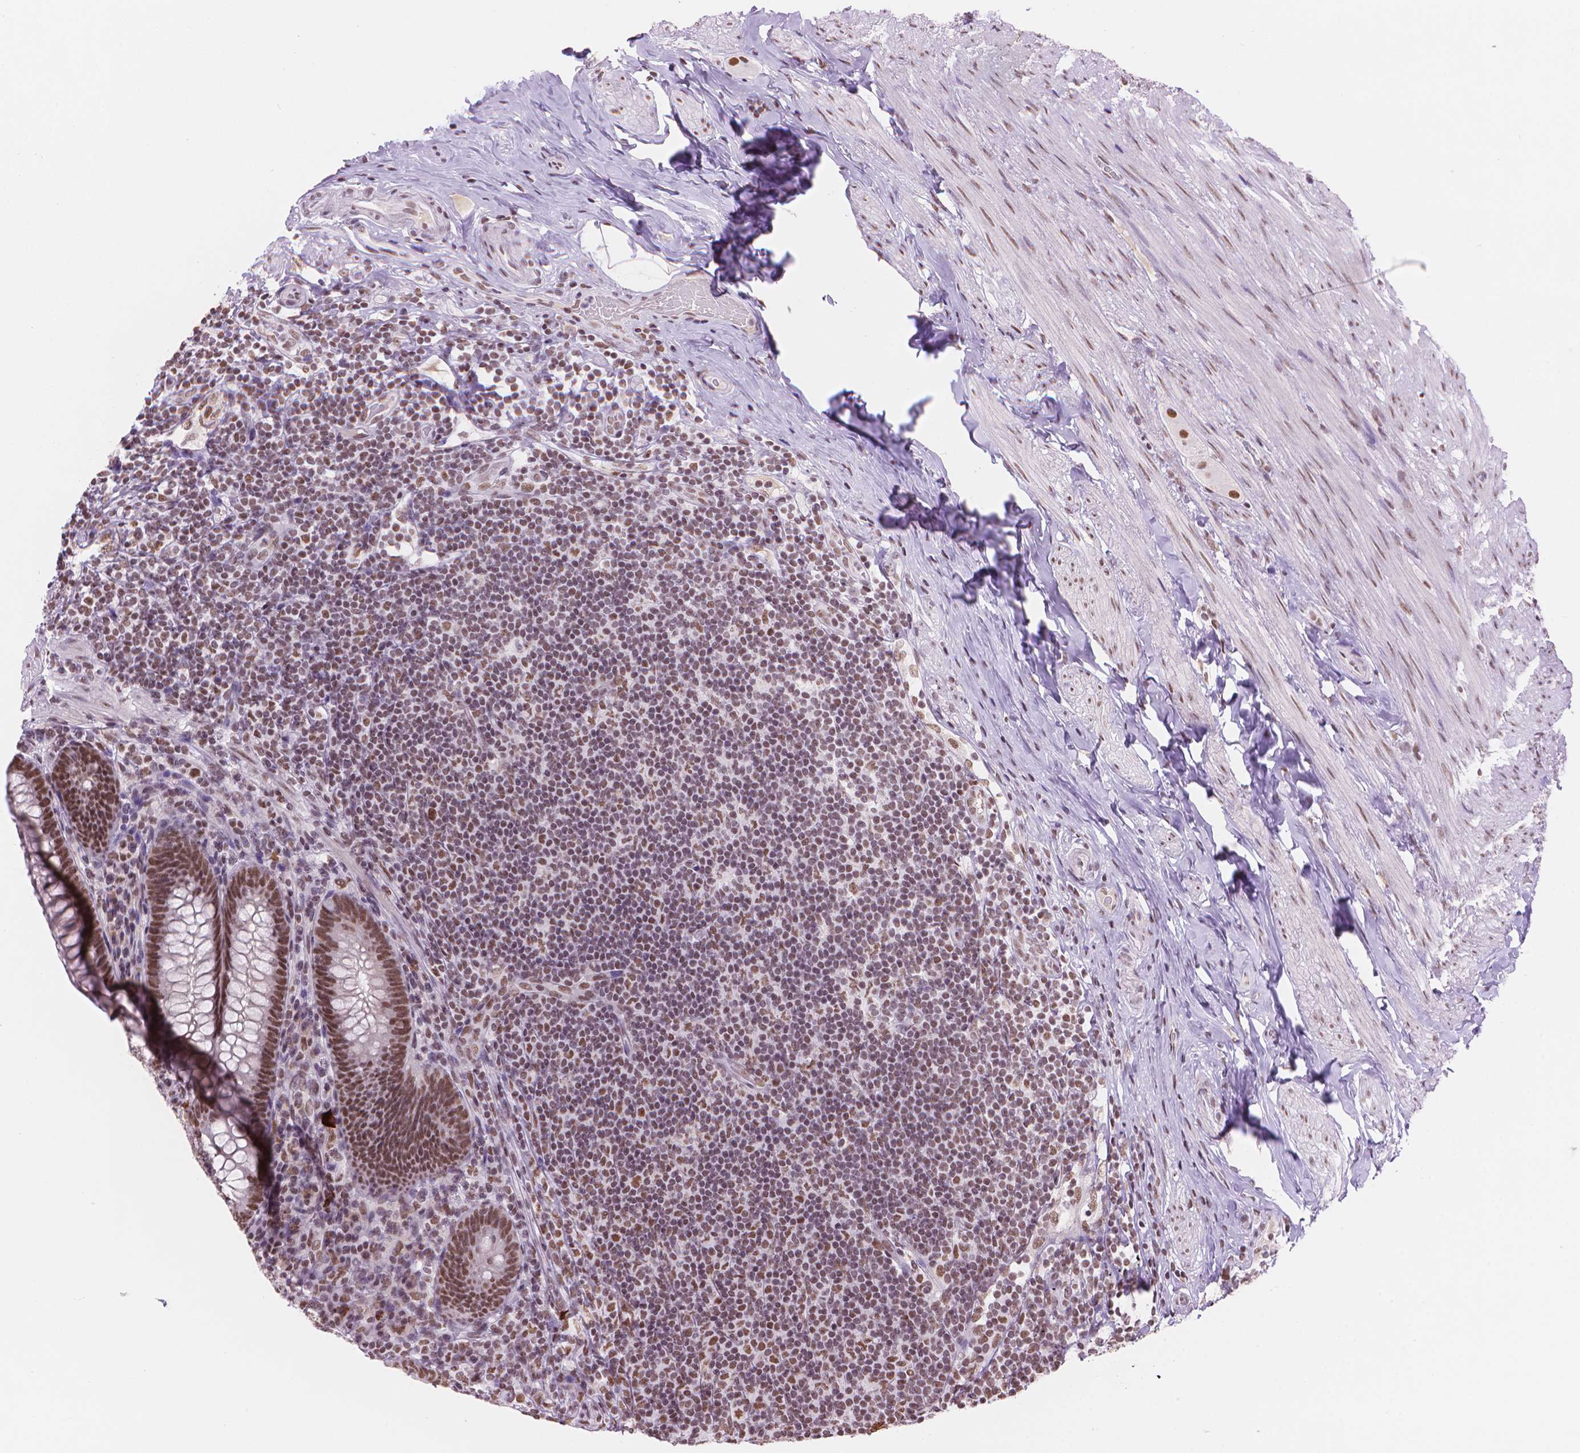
{"staining": {"intensity": "moderate", "quantity": ">75%", "location": "nuclear"}, "tissue": "appendix", "cell_type": "Glandular cells", "image_type": "normal", "snomed": [{"axis": "morphology", "description": "Normal tissue, NOS"}, {"axis": "topography", "description": "Appendix"}], "caption": "An image of appendix stained for a protein shows moderate nuclear brown staining in glandular cells. The staining was performed using DAB (3,3'-diaminobenzidine) to visualize the protein expression in brown, while the nuclei were stained in blue with hematoxylin (Magnification: 20x).", "gene": "RPA4", "patient": {"sex": "male", "age": 47}}